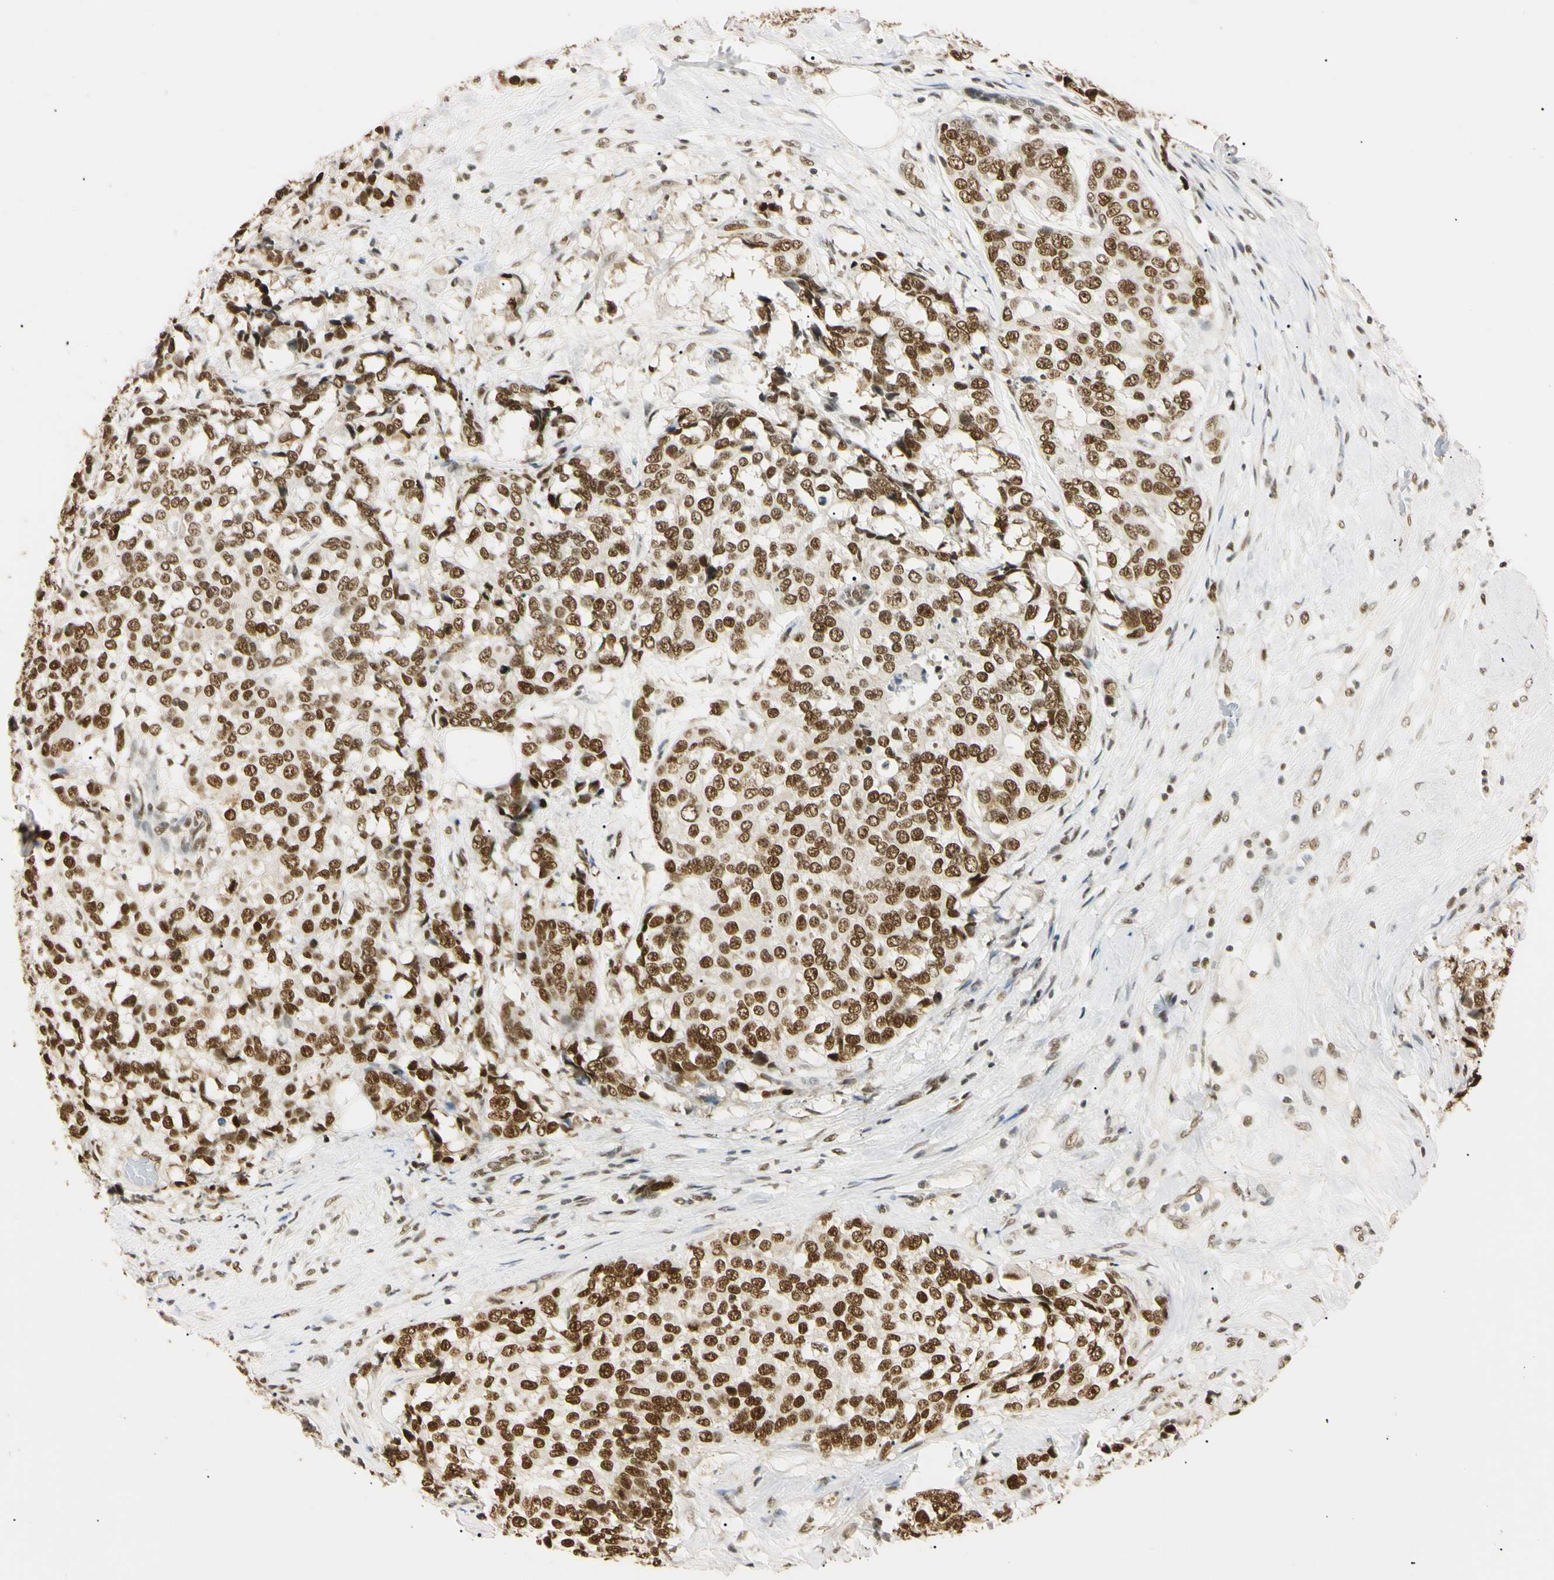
{"staining": {"intensity": "strong", "quantity": ">75%", "location": "nuclear"}, "tissue": "breast cancer", "cell_type": "Tumor cells", "image_type": "cancer", "snomed": [{"axis": "morphology", "description": "Lobular carcinoma"}, {"axis": "topography", "description": "Breast"}], "caption": "This photomicrograph displays lobular carcinoma (breast) stained with immunohistochemistry (IHC) to label a protein in brown. The nuclear of tumor cells show strong positivity for the protein. Nuclei are counter-stained blue.", "gene": "SMARCA5", "patient": {"sex": "female", "age": 59}}